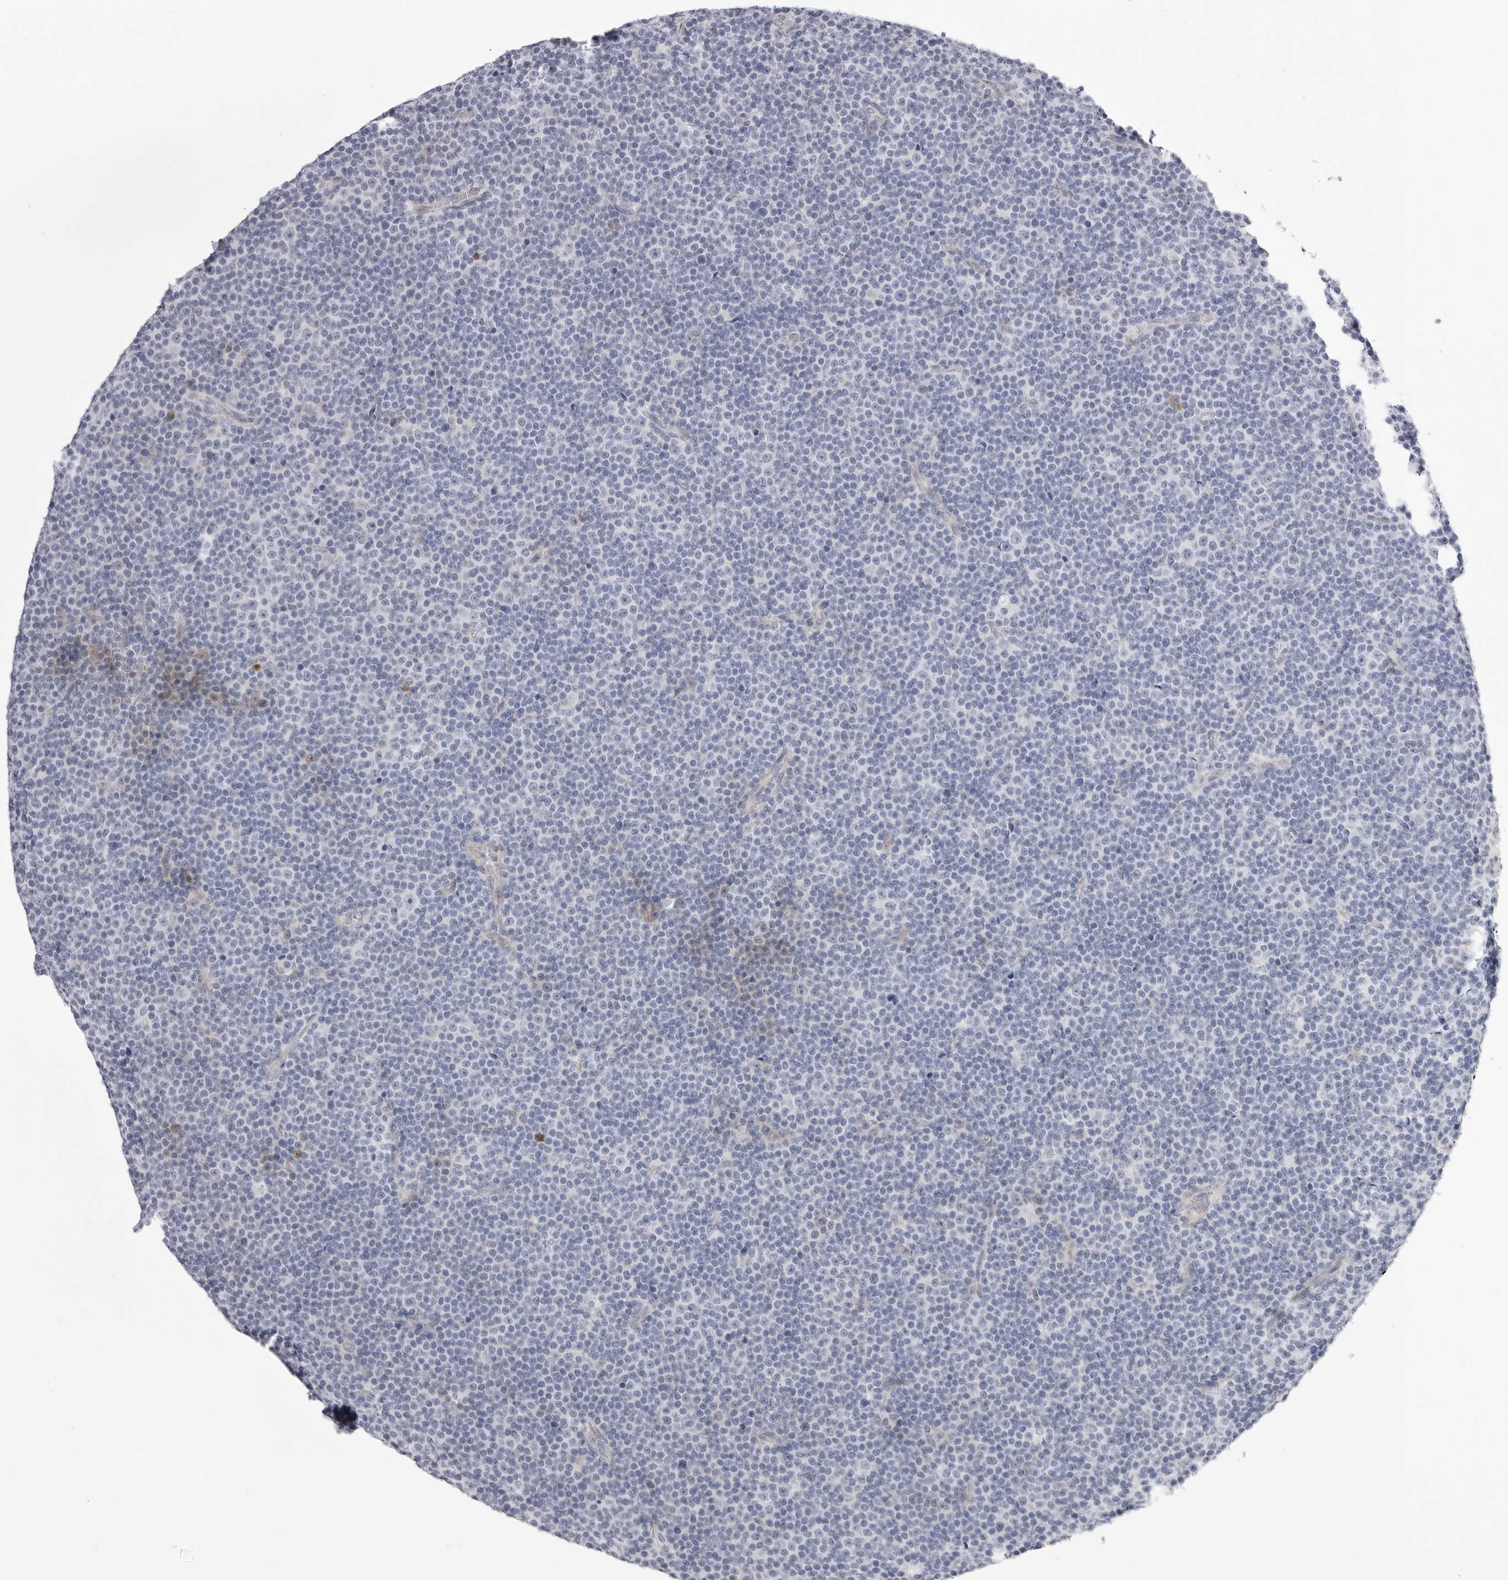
{"staining": {"intensity": "negative", "quantity": "none", "location": "none"}, "tissue": "lymphoma", "cell_type": "Tumor cells", "image_type": "cancer", "snomed": [{"axis": "morphology", "description": "Malignant lymphoma, non-Hodgkin's type, Low grade"}, {"axis": "topography", "description": "Lymph node"}], "caption": "Photomicrograph shows no significant protein expression in tumor cells of lymphoma.", "gene": "SMIM2", "patient": {"sex": "female", "age": 67}}